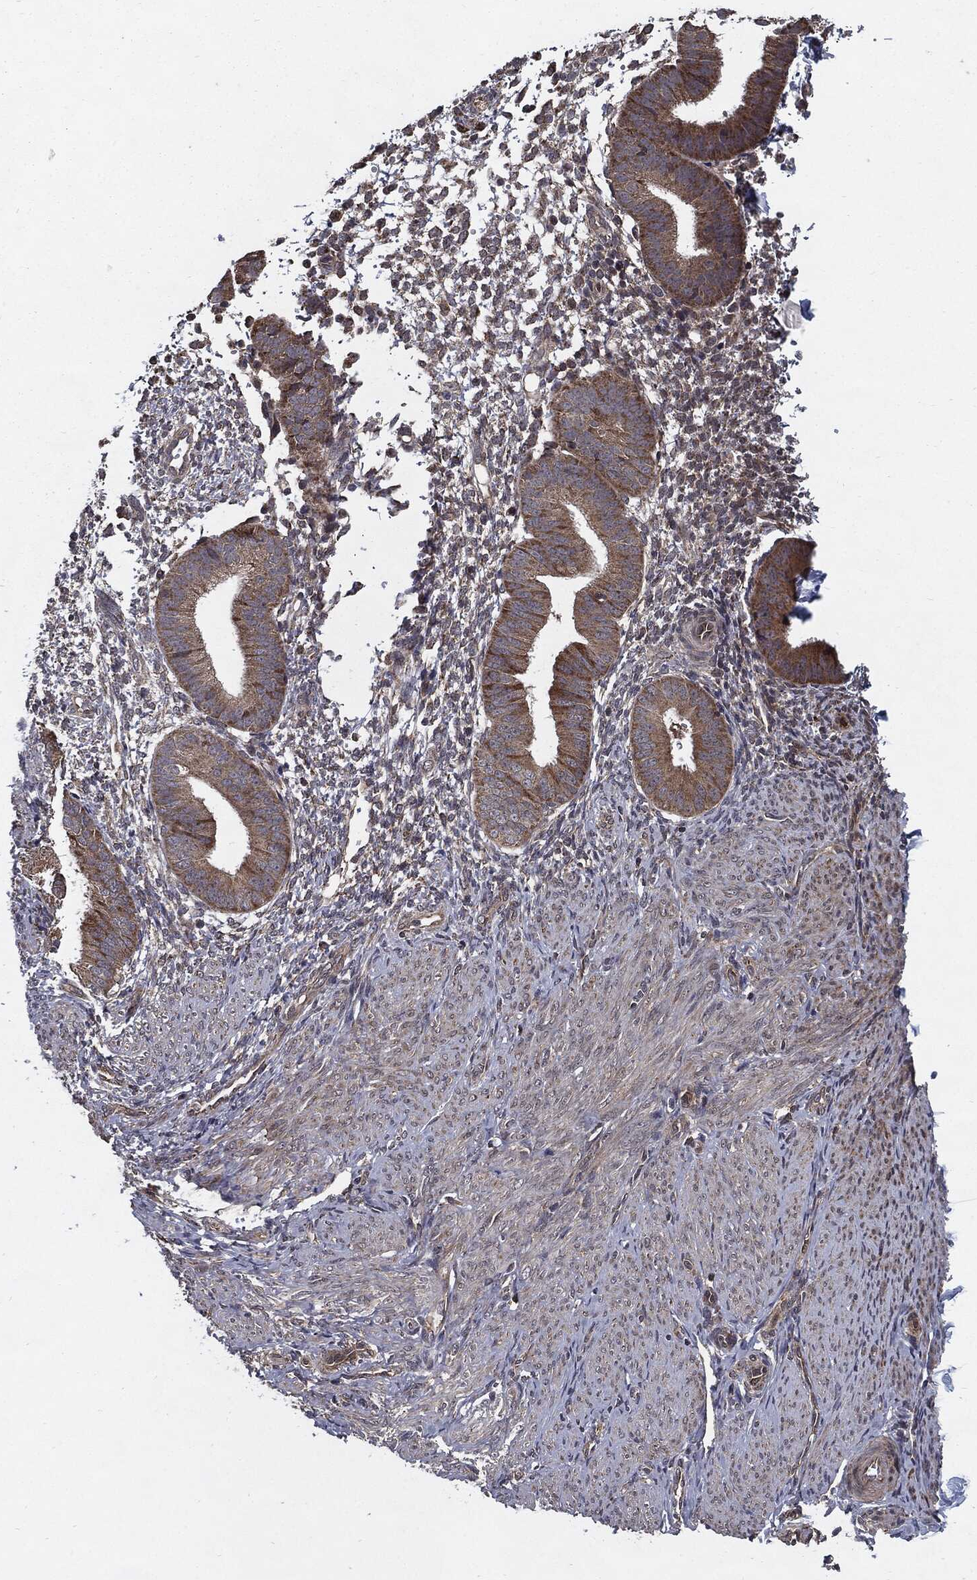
{"staining": {"intensity": "negative", "quantity": "none", "location": "none"}, "tissue": "endometrium", "cell_type": "Cells in endometrial stroma", "image_type": "normal", "snomed": [{"axis": "morphology", "description": "Normal tissue, NOS"}, {"axis": "topography", "description": "Endometrium"}], "caption": "The immunohistochemistry photomicrograph has no significant staining in cells in endometrial stroma of endometrium.", "gene": "HDAC5", "patient": {"sex": "female", "age": 47}}